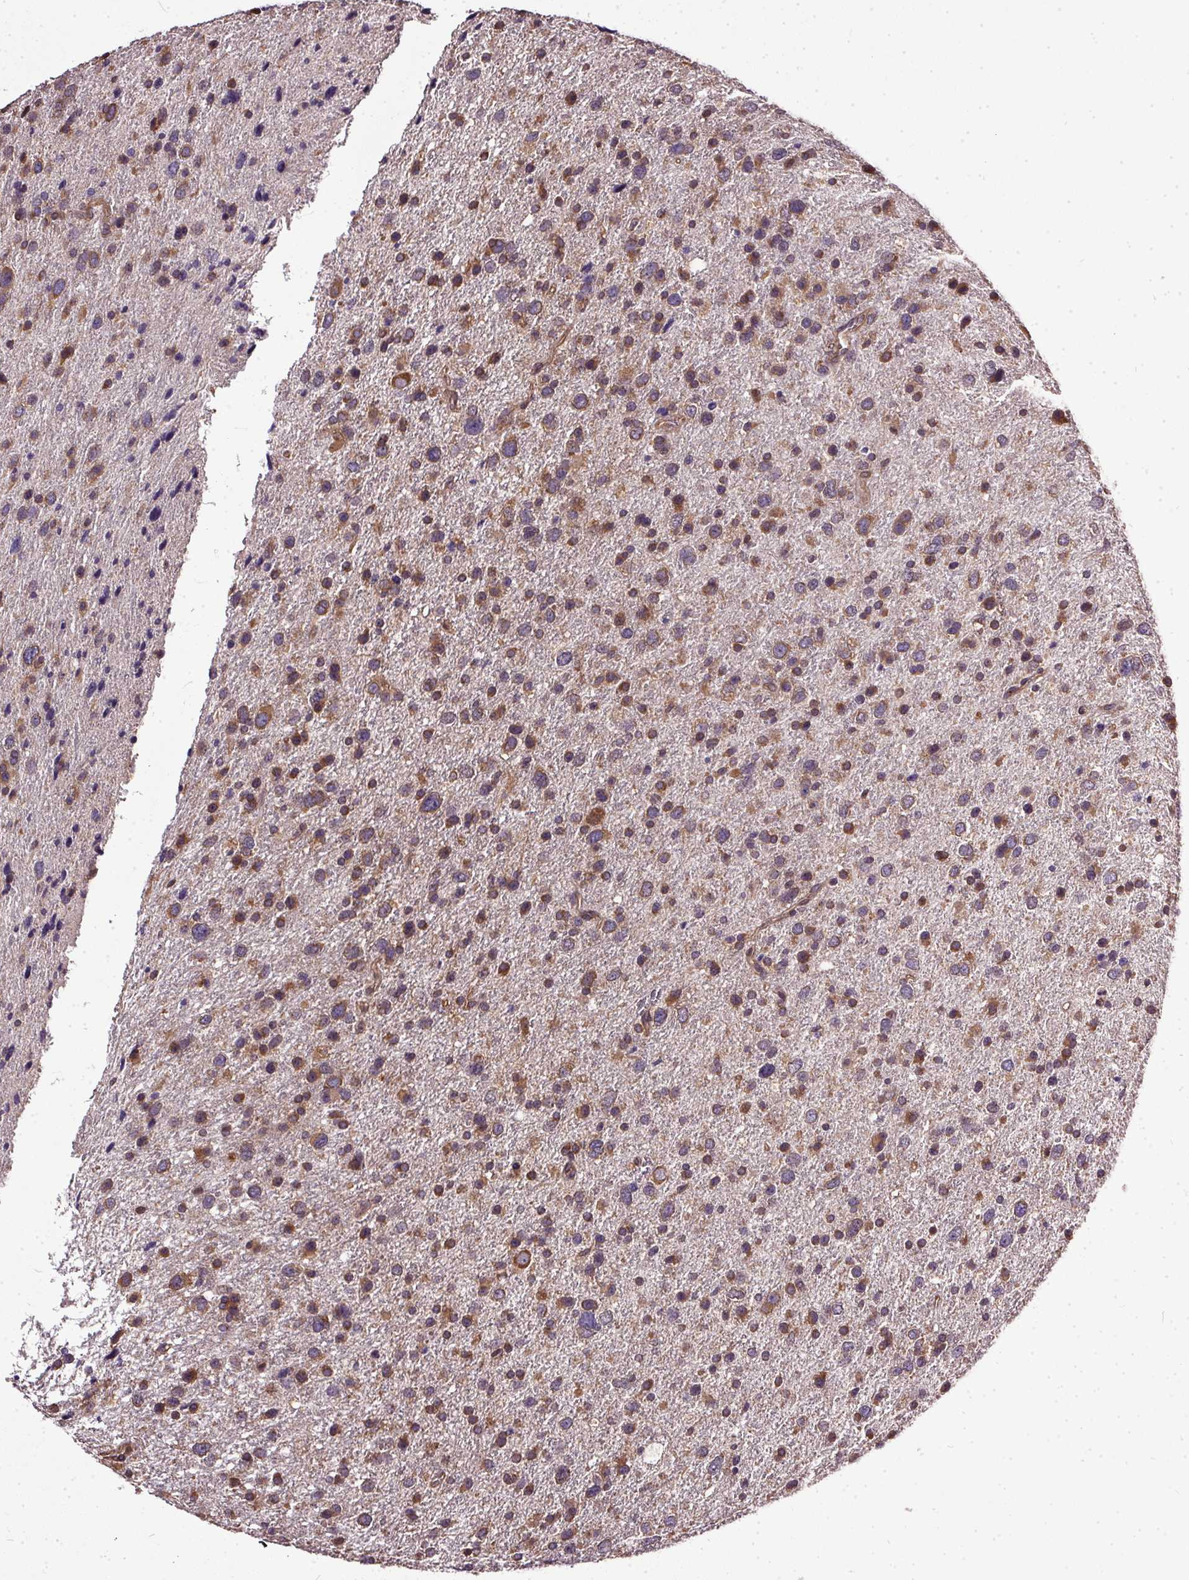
{"staining": {"intensity": "strong", "quantity": ">75%", "location": "cytoplasmic/membranous"}, "tissue": "glioma", "cell_type": "Tumor cells", "image_type": "cancer", "snomed": [{"axis": "morphology", "description": "Glioma, malignant, Low grade"}, {"axis": "topography", "description": "Brain"}], "caption": "The immunohistochemical stain highlights strong cytoplasmic/membranous staining in tumor cells of malignant low-grade glioma tissue. Ihc stains the protein of interest in brown and the nuclei are stained blue.", "gene": "EIF2S1", "patient": {"sex": "female", "age": 55}}